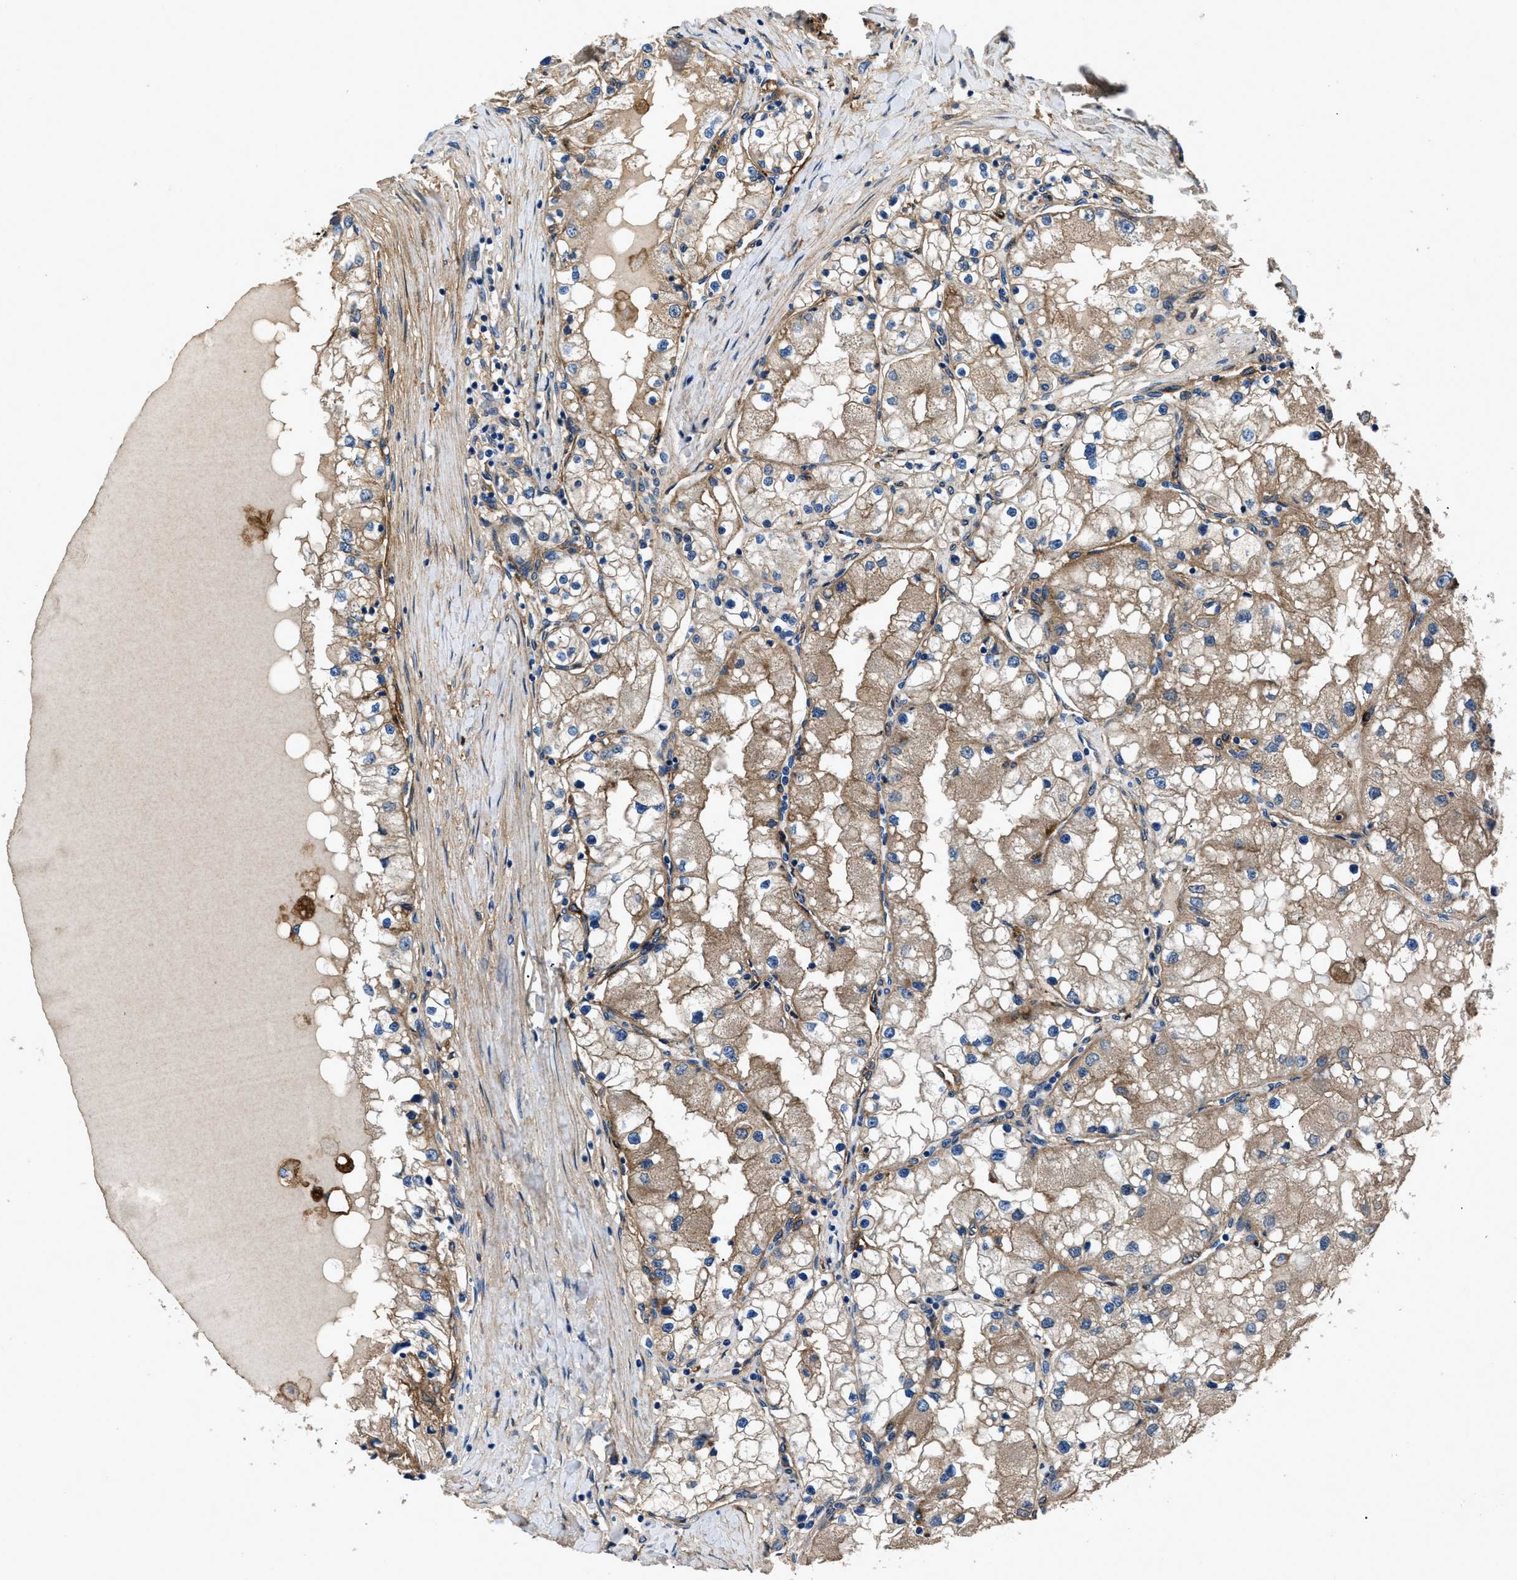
{"staining": {"intensity": "weak", "quantity": ">75%", "location": "cytoplasmic/membranous"}, "tissue": "renal cancer", "cell_type": "Tumor cells", "image_type": "cancer", "snomed": [{"axis": "morphology", "description": "Adenocarcinoma, NOS"}, {"axis": "topography", "description": "Kidney"}], "caption": "Renal cancer was stained to show a protein in brown. There is low levels of weak cytoplasmic/membranous expression in about >75% of tumor cells. The protein of interest is stained brown, and the nuclei are stained in blue (DAB (3,3'-diaminobenzidine) IHC with brightfield microscopy, high magnification).", "gene": "CD276", "patient": {"sex": "male", "age": 68}}